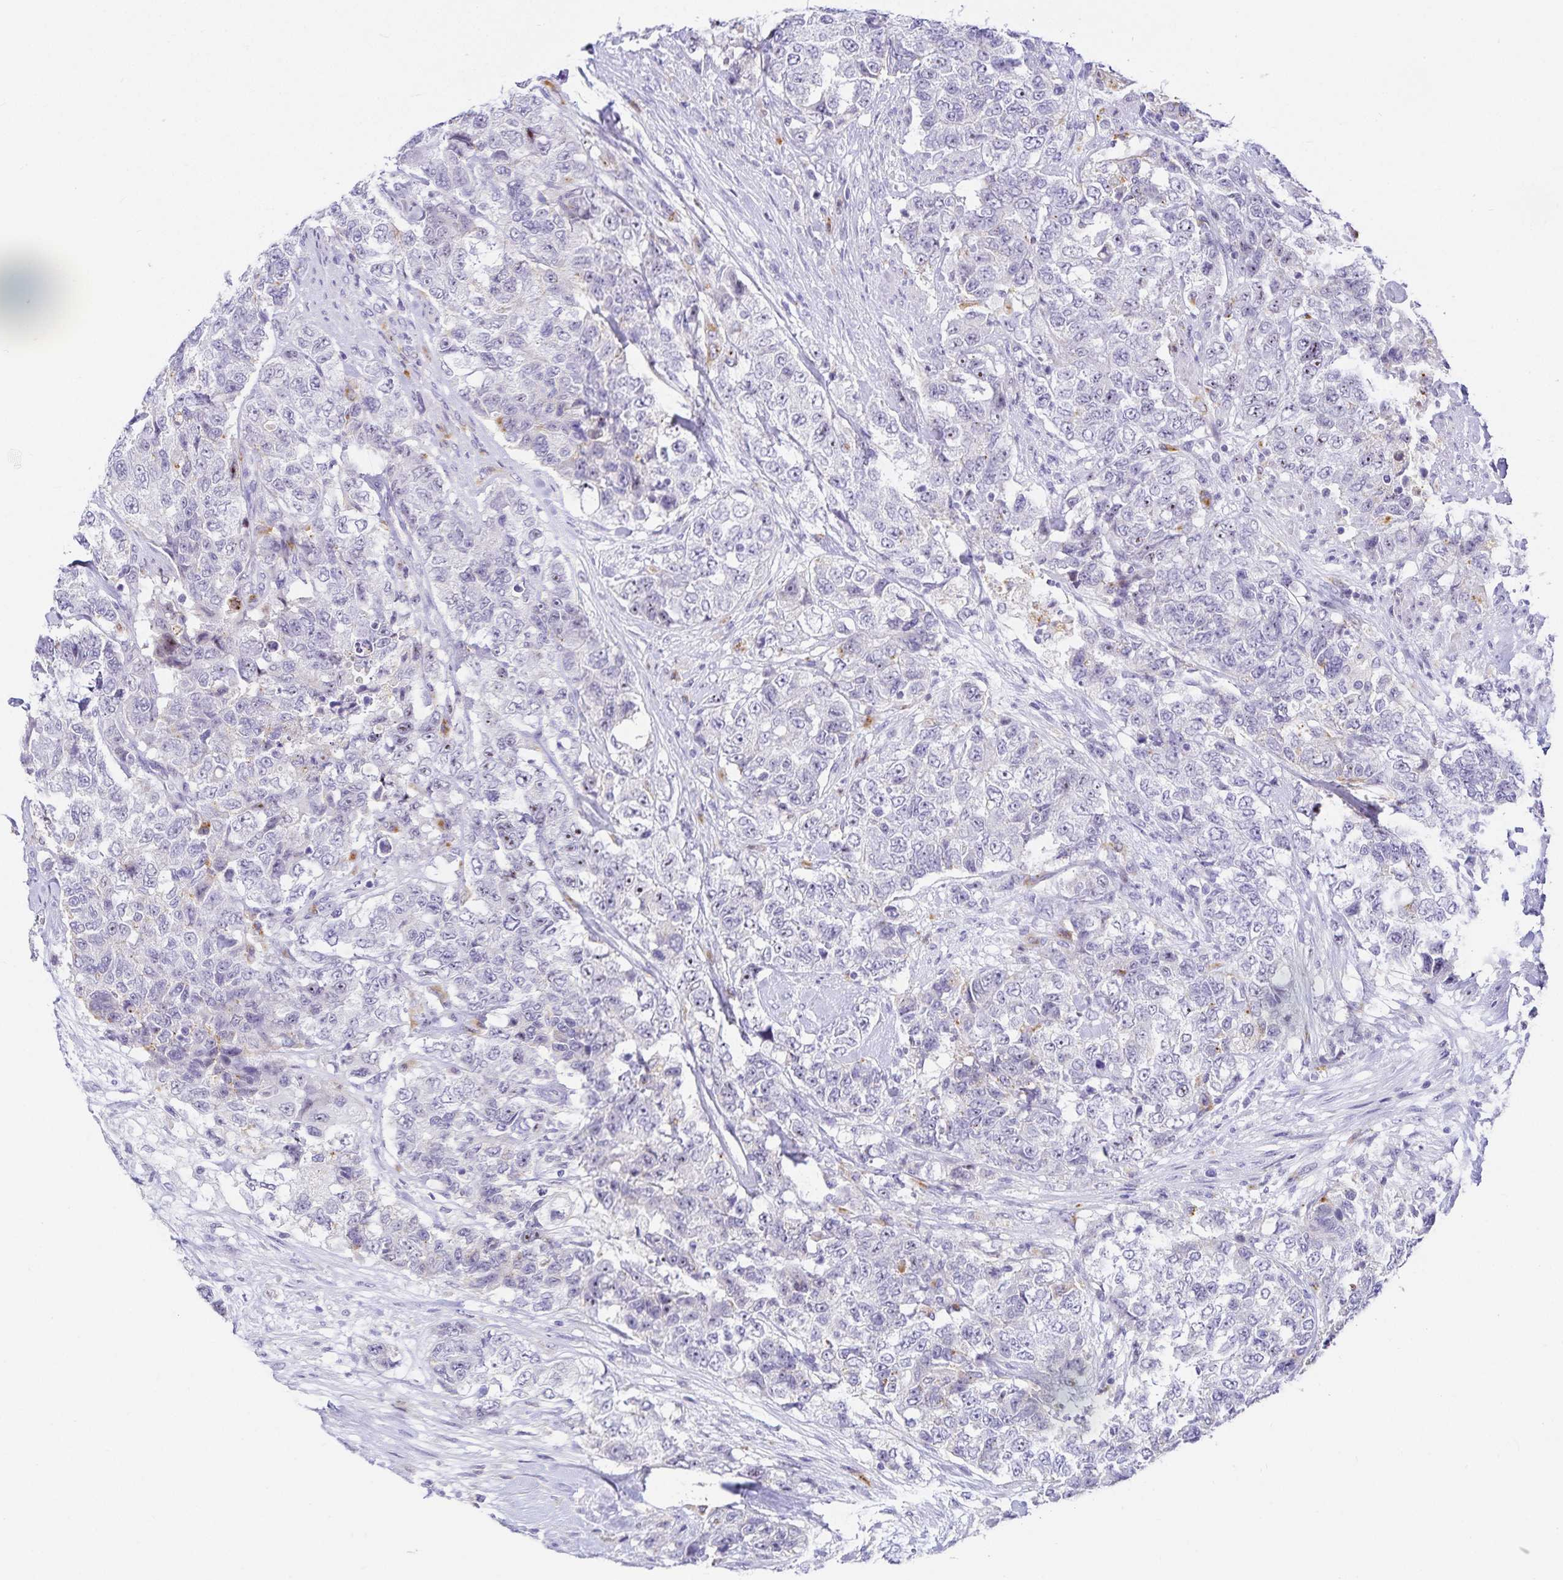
{"staining": {"intensity": "negative", "quantity": "none", "location": "none"}, "tissue": "urothelial cancer", "cell_type": "Tumor cells", "image_type": "cancer", "snomed": [{"axis": "morphology", "description": "Urothelial carcinoma, High grade"}, {"axis": "topography", "description": "Urinary bladder"}], "caption": "This image is of urothelial cancer stained with IHC to label a protein in brown with the nuclei are counter-stained blue. There is no expression in tumor cells.", "gene": "KBTBD13", "patient": {"sex": "female", "age": 78}}